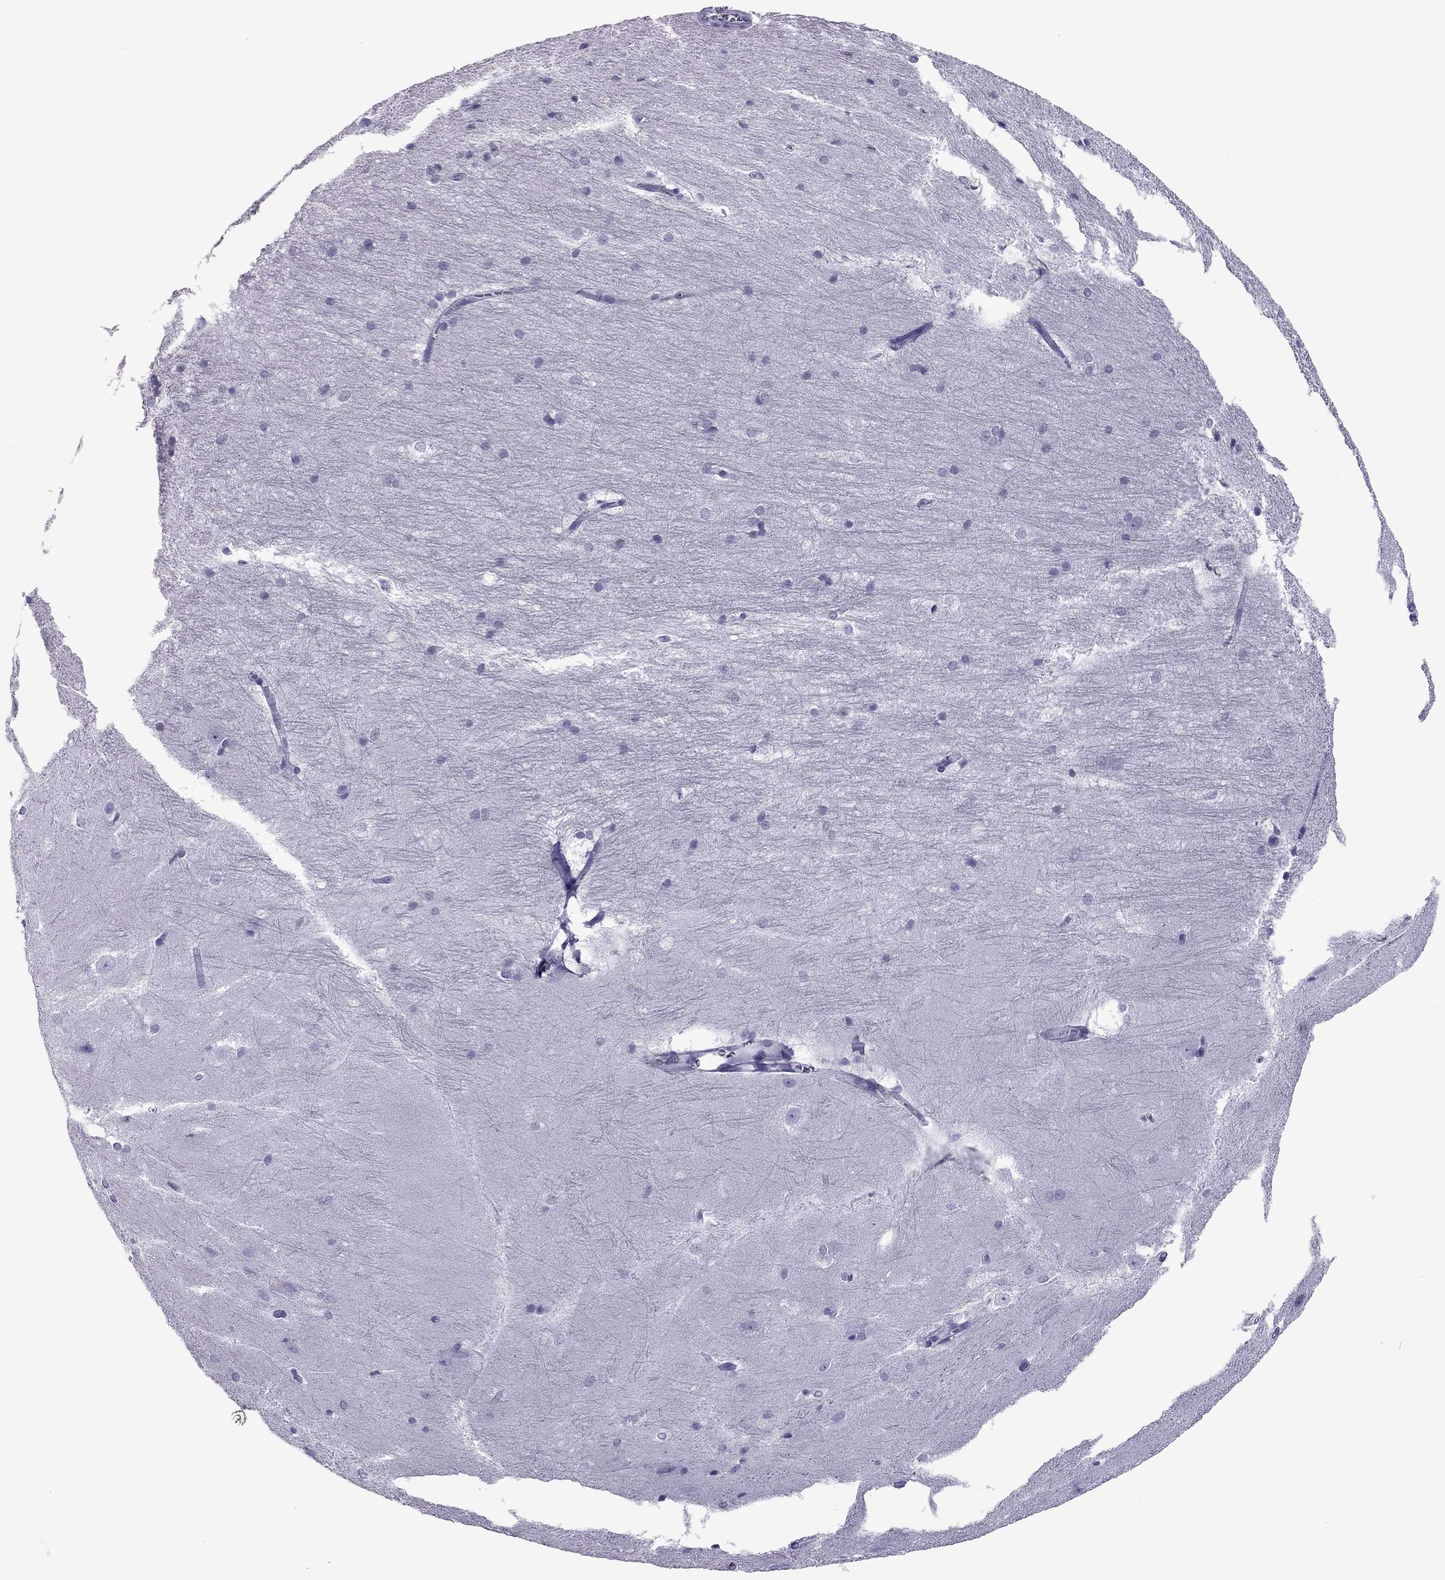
{"staining": {"intensity": "negative", "quantity": "none", "location": "none"}, "tissue": "hippocampus", "cell_type": "Glial cells", "image_type": "normal", "snomed": [{"axis": "morphology", "description": "Normal tissue, NOS"}, {"axis": "topography", "description": "Cerebral cortex"}, {"axis": "topography", "description": "Hippocampus"}], "caption": "Photomicrograph shows no significant protein expression in glial cells of benign hippocampus. (DAB immunohistochemistry with hematoxylin counter stain).", "gene": "CCL27", "patient": {"sex": "female", "age": 19}}